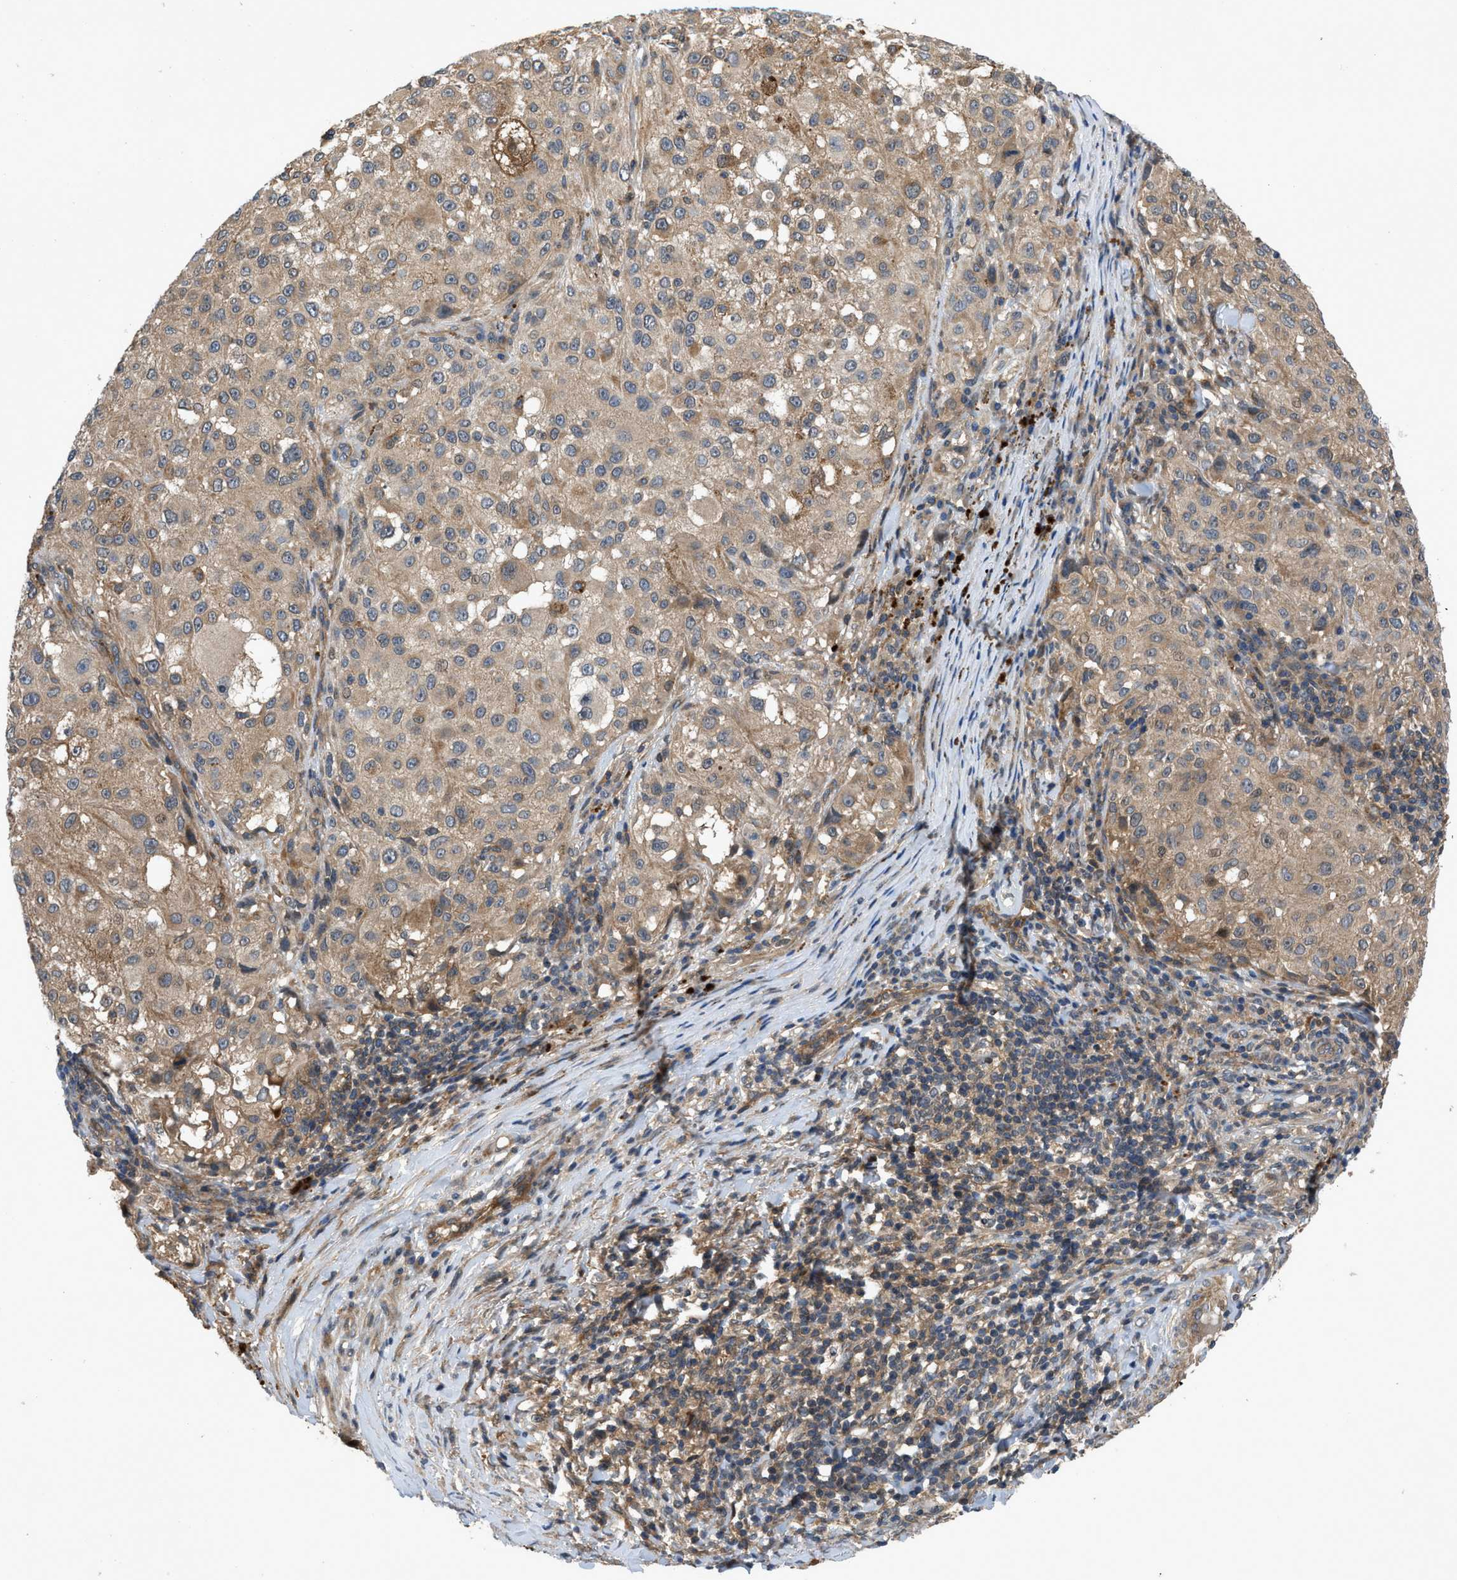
{"staining": {"intensity": "weak", "quantity": ">75%", "location": "cytoplasmic/membranous"}, "tissue": "melanoma", "cell_type": "Tumor cells", "image_type": "cancer", "snomed": [{"axis": "morphology", "description": "Necrosis, NOS"}, {"axis": "morphology", "description": "Malignant melanoma, NOS"}, {"axis": "topography", "description": "Skin"}], "caption": "This image demonstrates immunohistochemistry staining of human malignant melanoma, with low weak cytoplasmic/membranous positivity in about >75% of tumor cells.", "gene": "GPR31", "patient": {"sex": "female", "age": 87}}